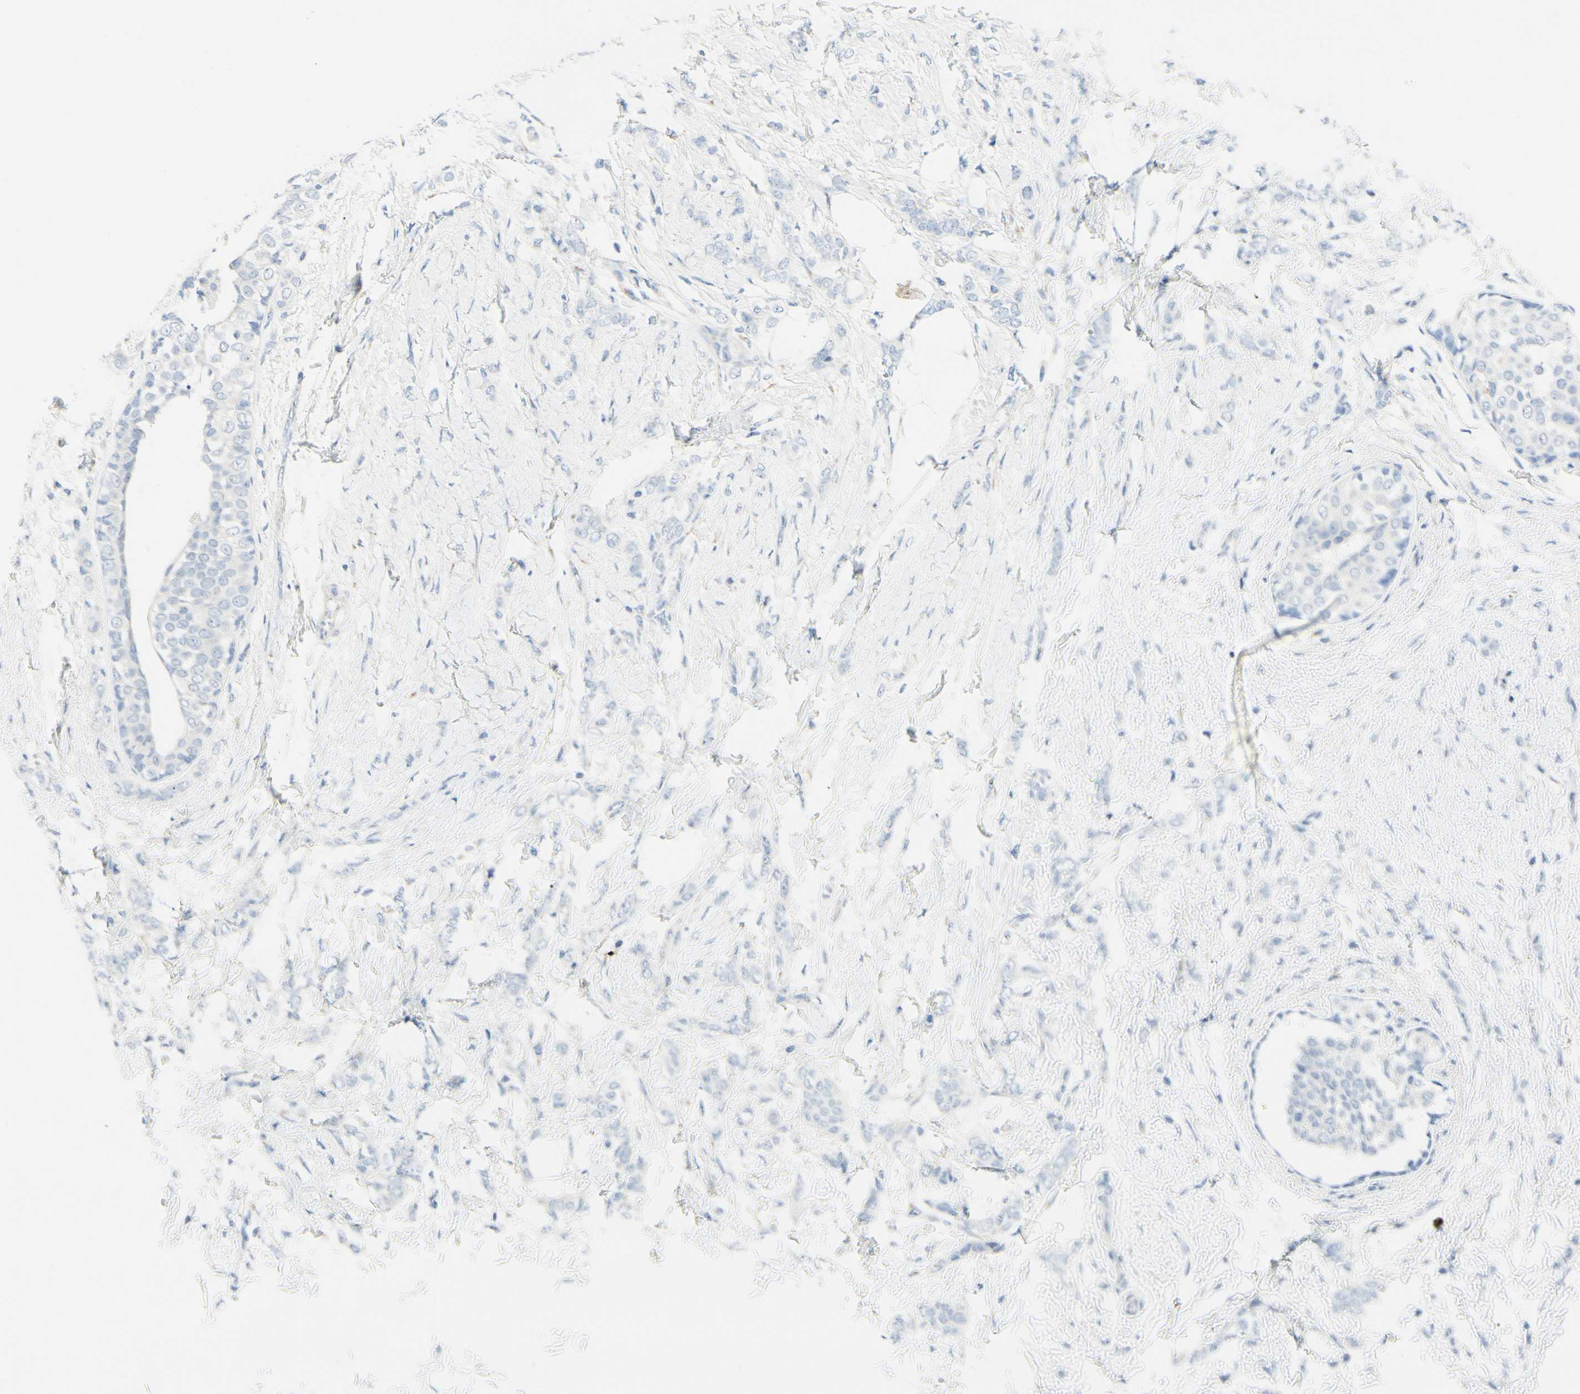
{"staining": {"intensity": "negative", "quantity": "none", "location": "none"}, "tissue": "breast cancer", "cell_type": "Tumor cells", "image_type": "cancer", "snomed": [{"axis": "morphology", "description": "Lobular carcinoma, in situ"}, {"axis": "morphology", "description": "Lobular carcinoma"}, {"axis": "topography", "description": "Breast"}], "caption": "This image is of lobular carcinoma in situ (breast) stained with immunohistochemistry to label a protein in brown with the nuclei are counter-stained blue. There is no positivity in tumor cells.", "gene": "ABCA3", "patient": {"sex": "female", "age": 41}}